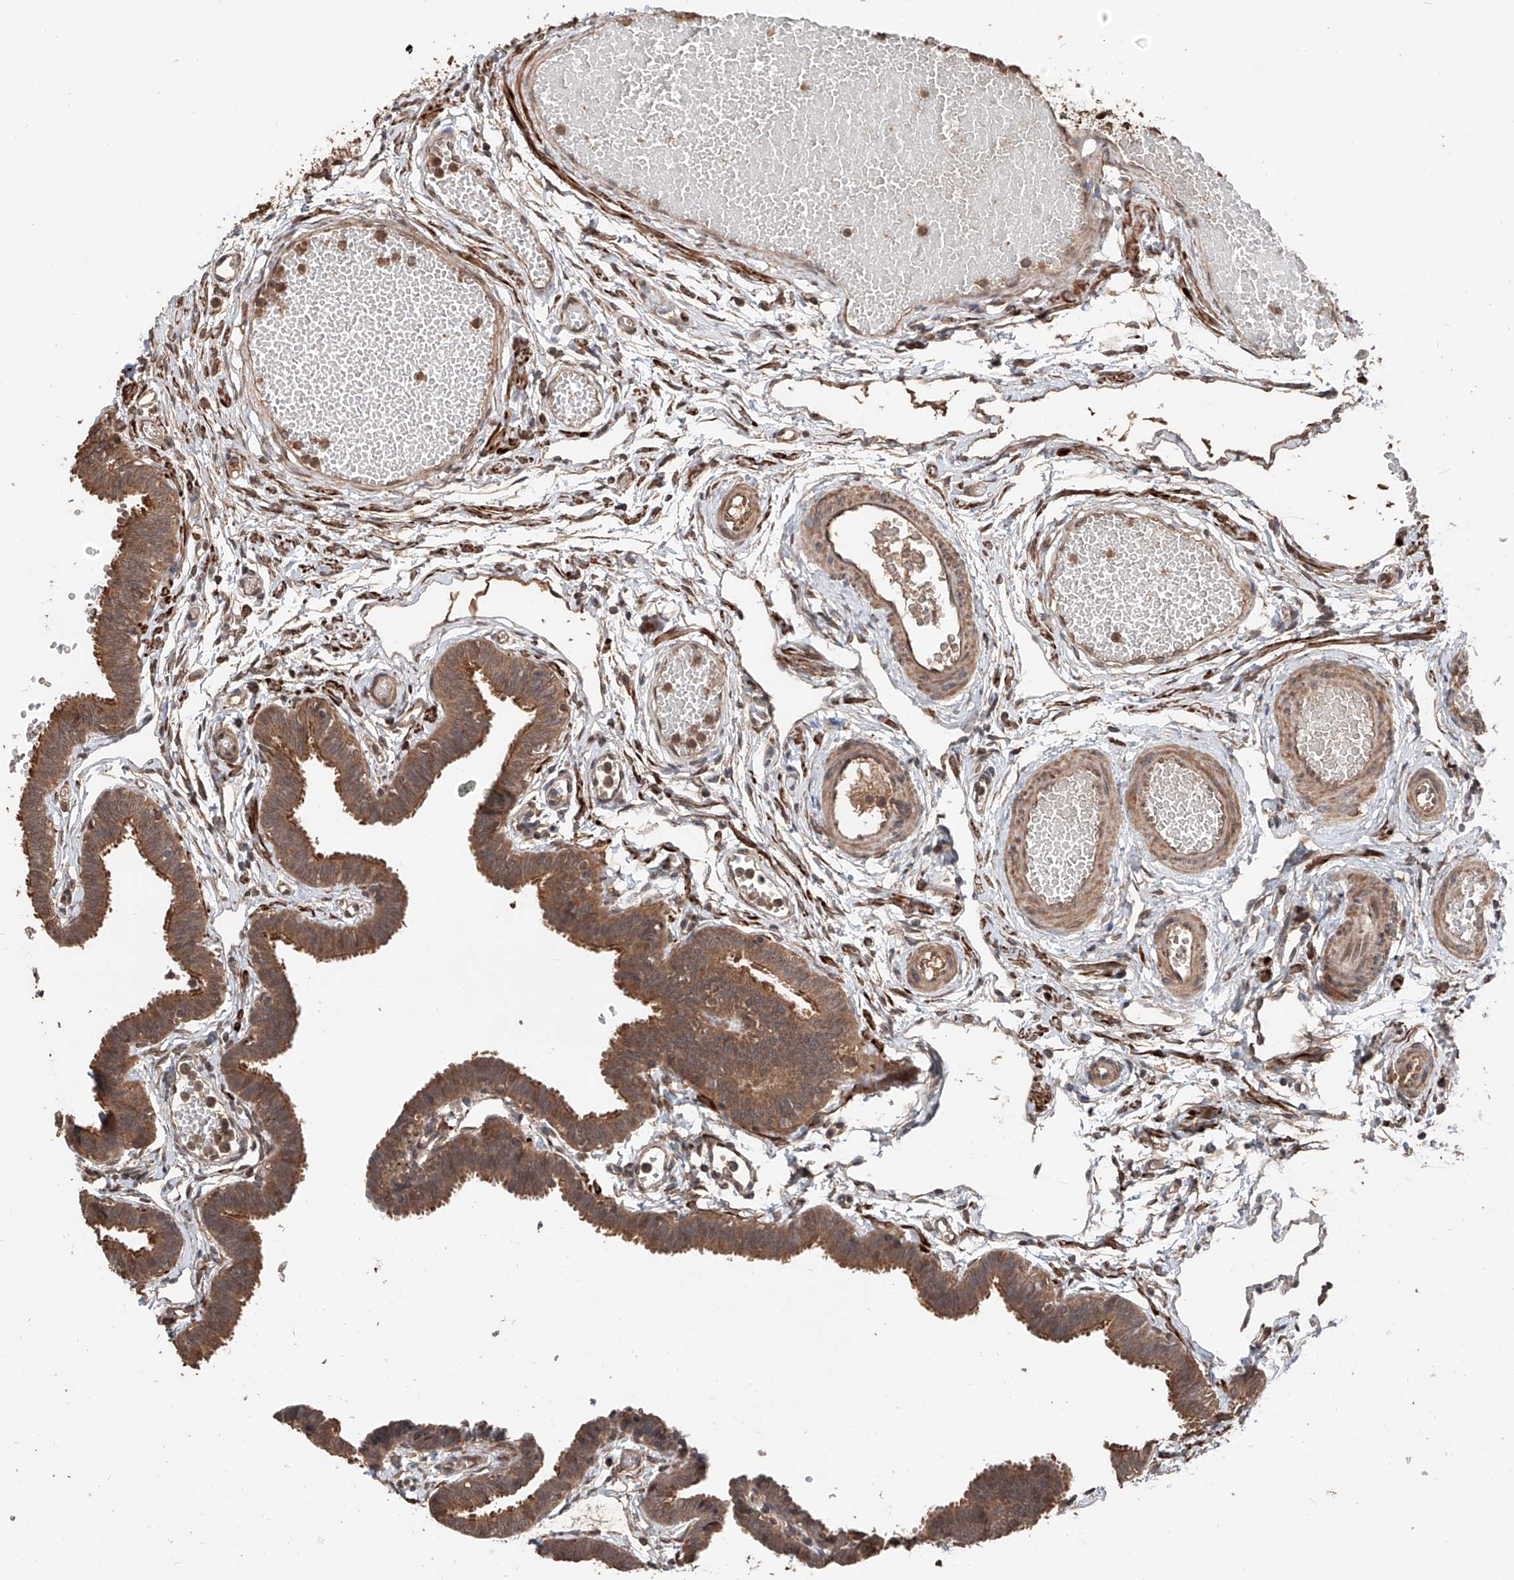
{"staining": {"intensity": "moderate", "quantity": ">75%", "location": "cytoplasmic/membranous"}, "tissue": "fallopian tube", "cell_type": "Glandular cells", "image_type": "normal", "snomed": [{"axis": "morphology", "description": "Normal tissue, NOS"}, {"axis": "topography", "description": "Fallopian tube"}, {"axis": "topography", "description": "Ovary"}], "caption": "Protein expression analysis of normal fallopian tube reveals moderate cytoplasmic/membranous expression in approximately >75% of glandular cells. (DAB (3,3'-diaminobenzidine) IHC, brown staining for protein, blue staining for nuclei).", "gene": "FAM135A", "patient": {"sex": "female", "age": 23}}